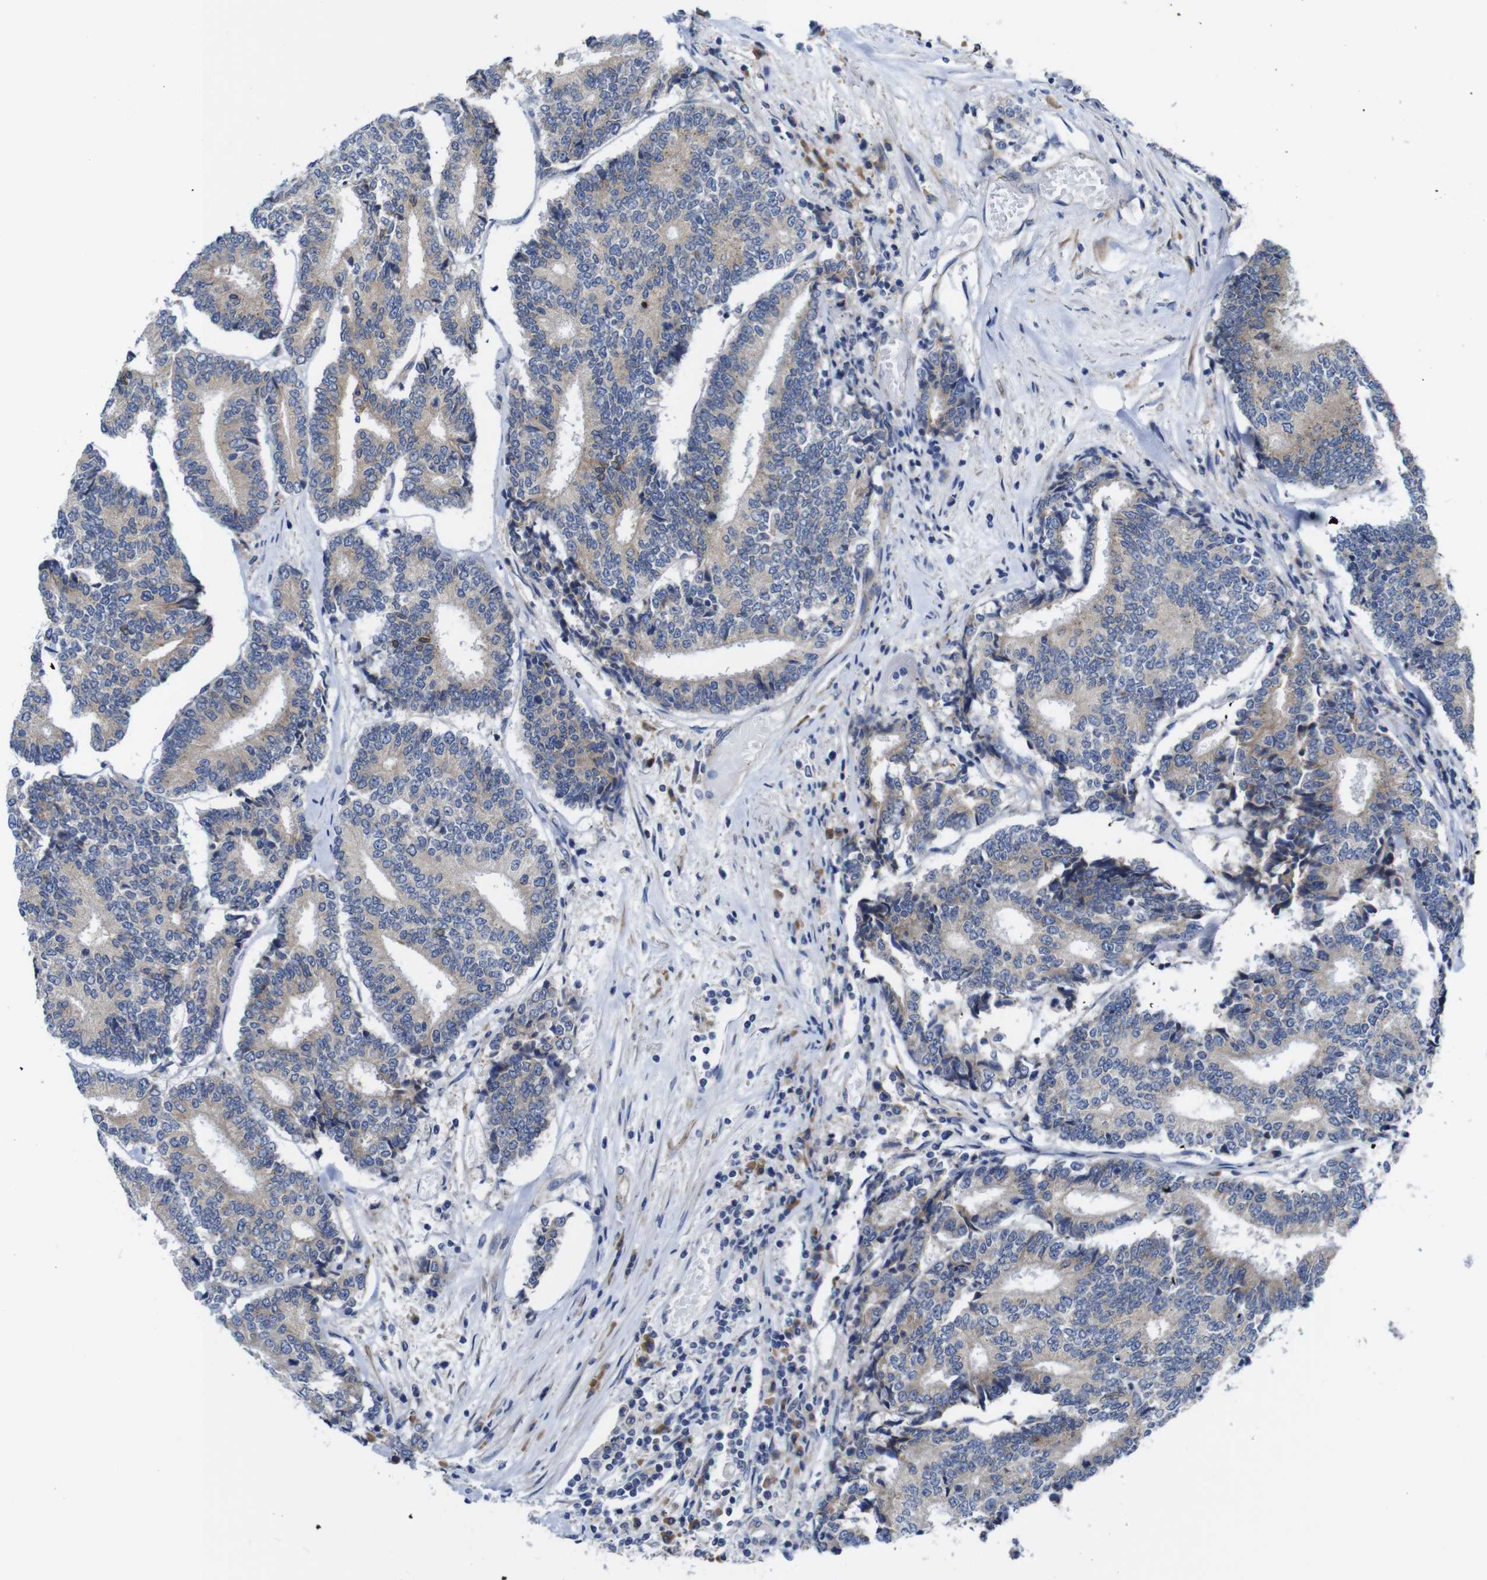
{"staining": {"intensity": "weak", "quantity": ">75%", "location": "cytoplasmic/membranous"}, "tissue": "prostate cancer", "cell_type": "Tumor cells", "image_type": "cancer", "snomed": [{"axis": "morphology", "description": "Normal tissue, NOS"}, {"axis": "morphology", "description": "Adenocarcinoma, High grade"}, {"axis": "topography", "description": "Prostate"}, {"axis": "topography", "description": "Seminal veicle"}], "caption": "Tumor cells reveal weak cytoplasmic/membranous expression in about >75% of cells in prostate cancer (high-grade adenocarcinoma).", "gene": "DDRGK1", "patient": {"sex": "male", "age": 55}}